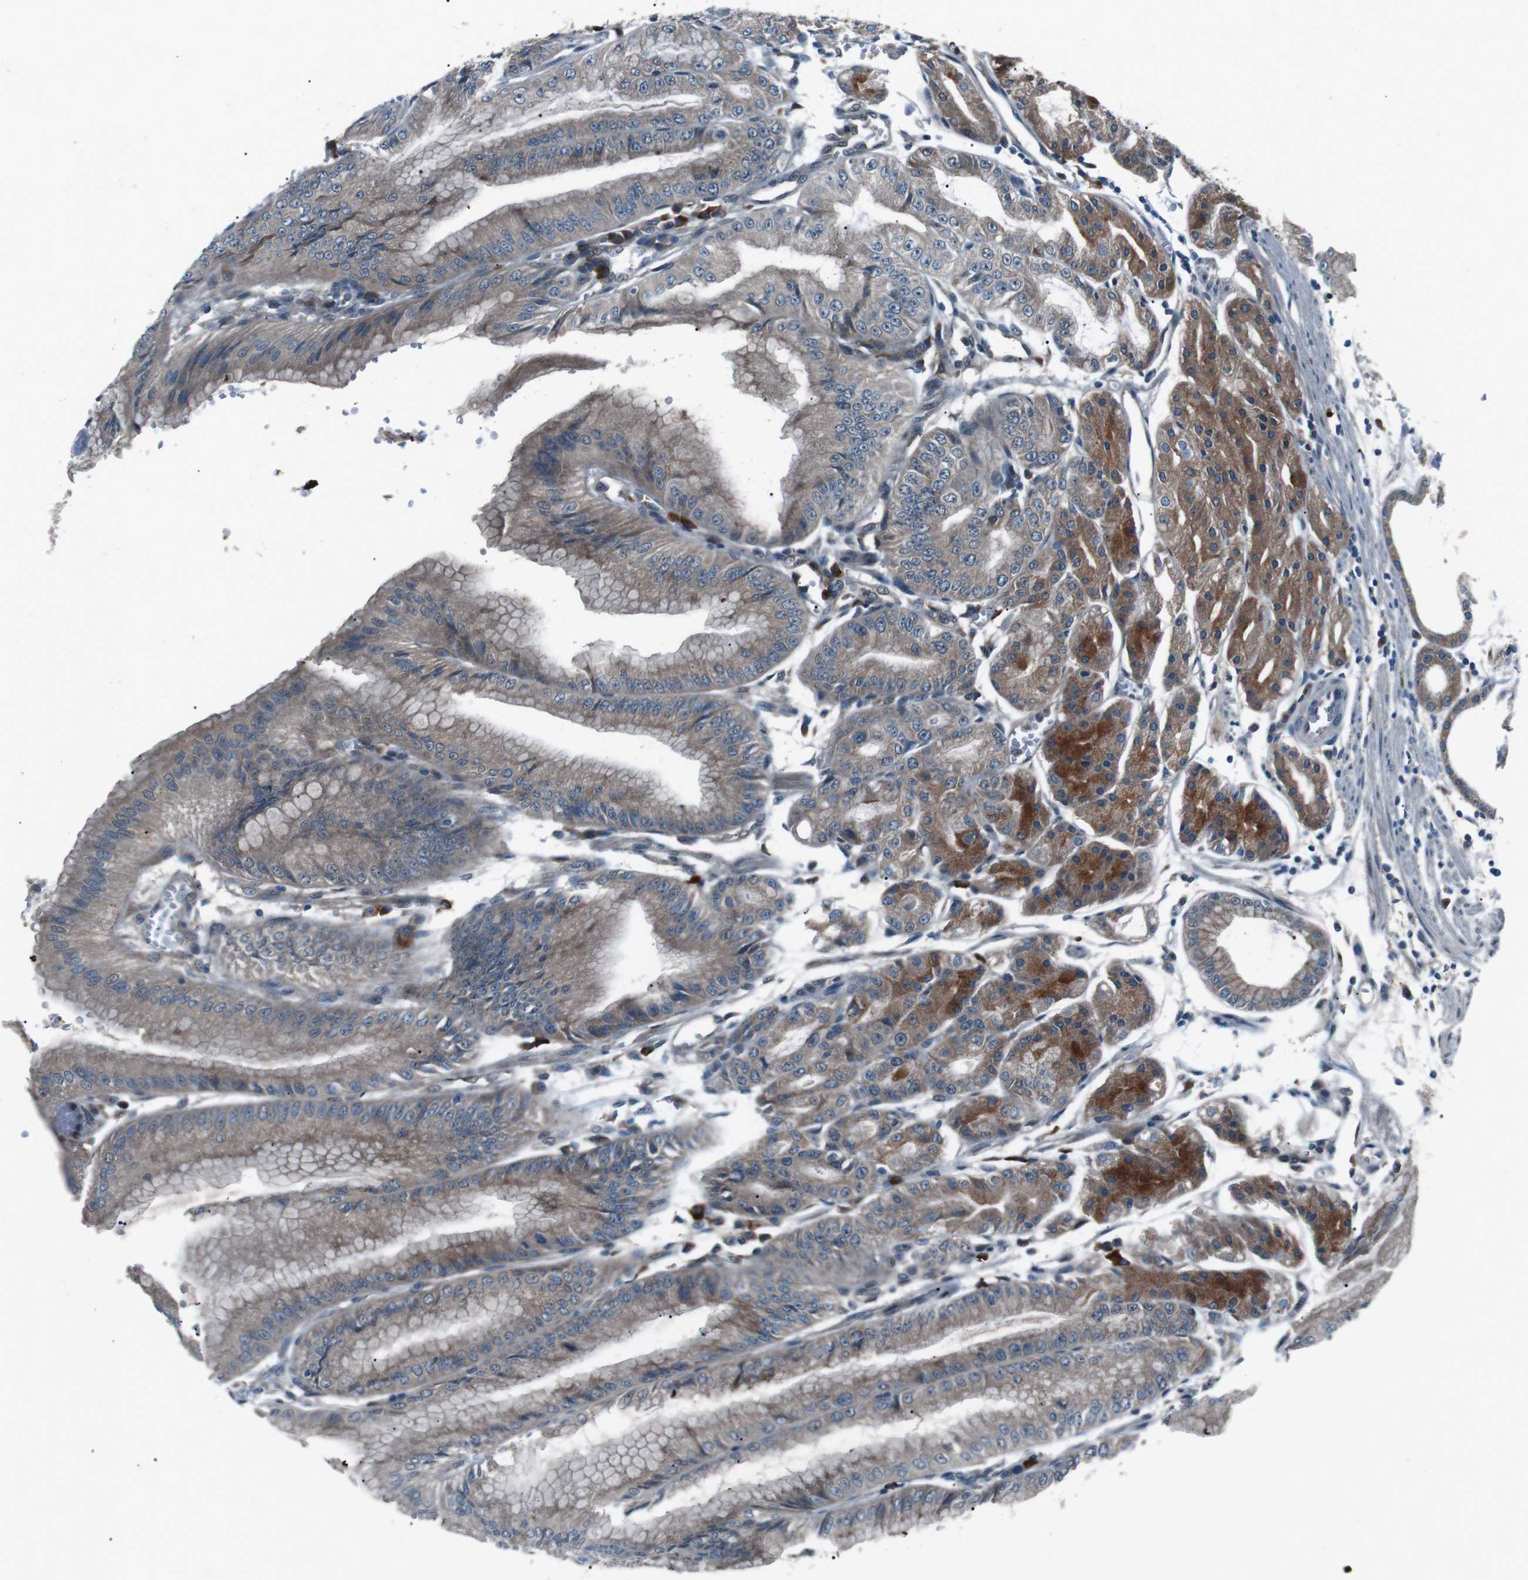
{"staining": {"intensity": "moderate", "quantity": ">75%", "location": "cytoplasmic/membranous"}, "tissue": "stomach", "cell_type": "Glandular cells", "image_type": "normal", "snomed": [{"axis": "morphology", "description": "Normal tissue, NOS"}, {"axis": "topography", "description": "Stomach, lower"}], "caption": "IHC (DAB (3,3'-diaminobenzidine)) staining of normal stomach exhibits moderate cytoplasmic/membranous protein staining in approximately >75% of glandular cells.", "gene": "LRIG2", "patient": {"sex": "male", "age": 71}}